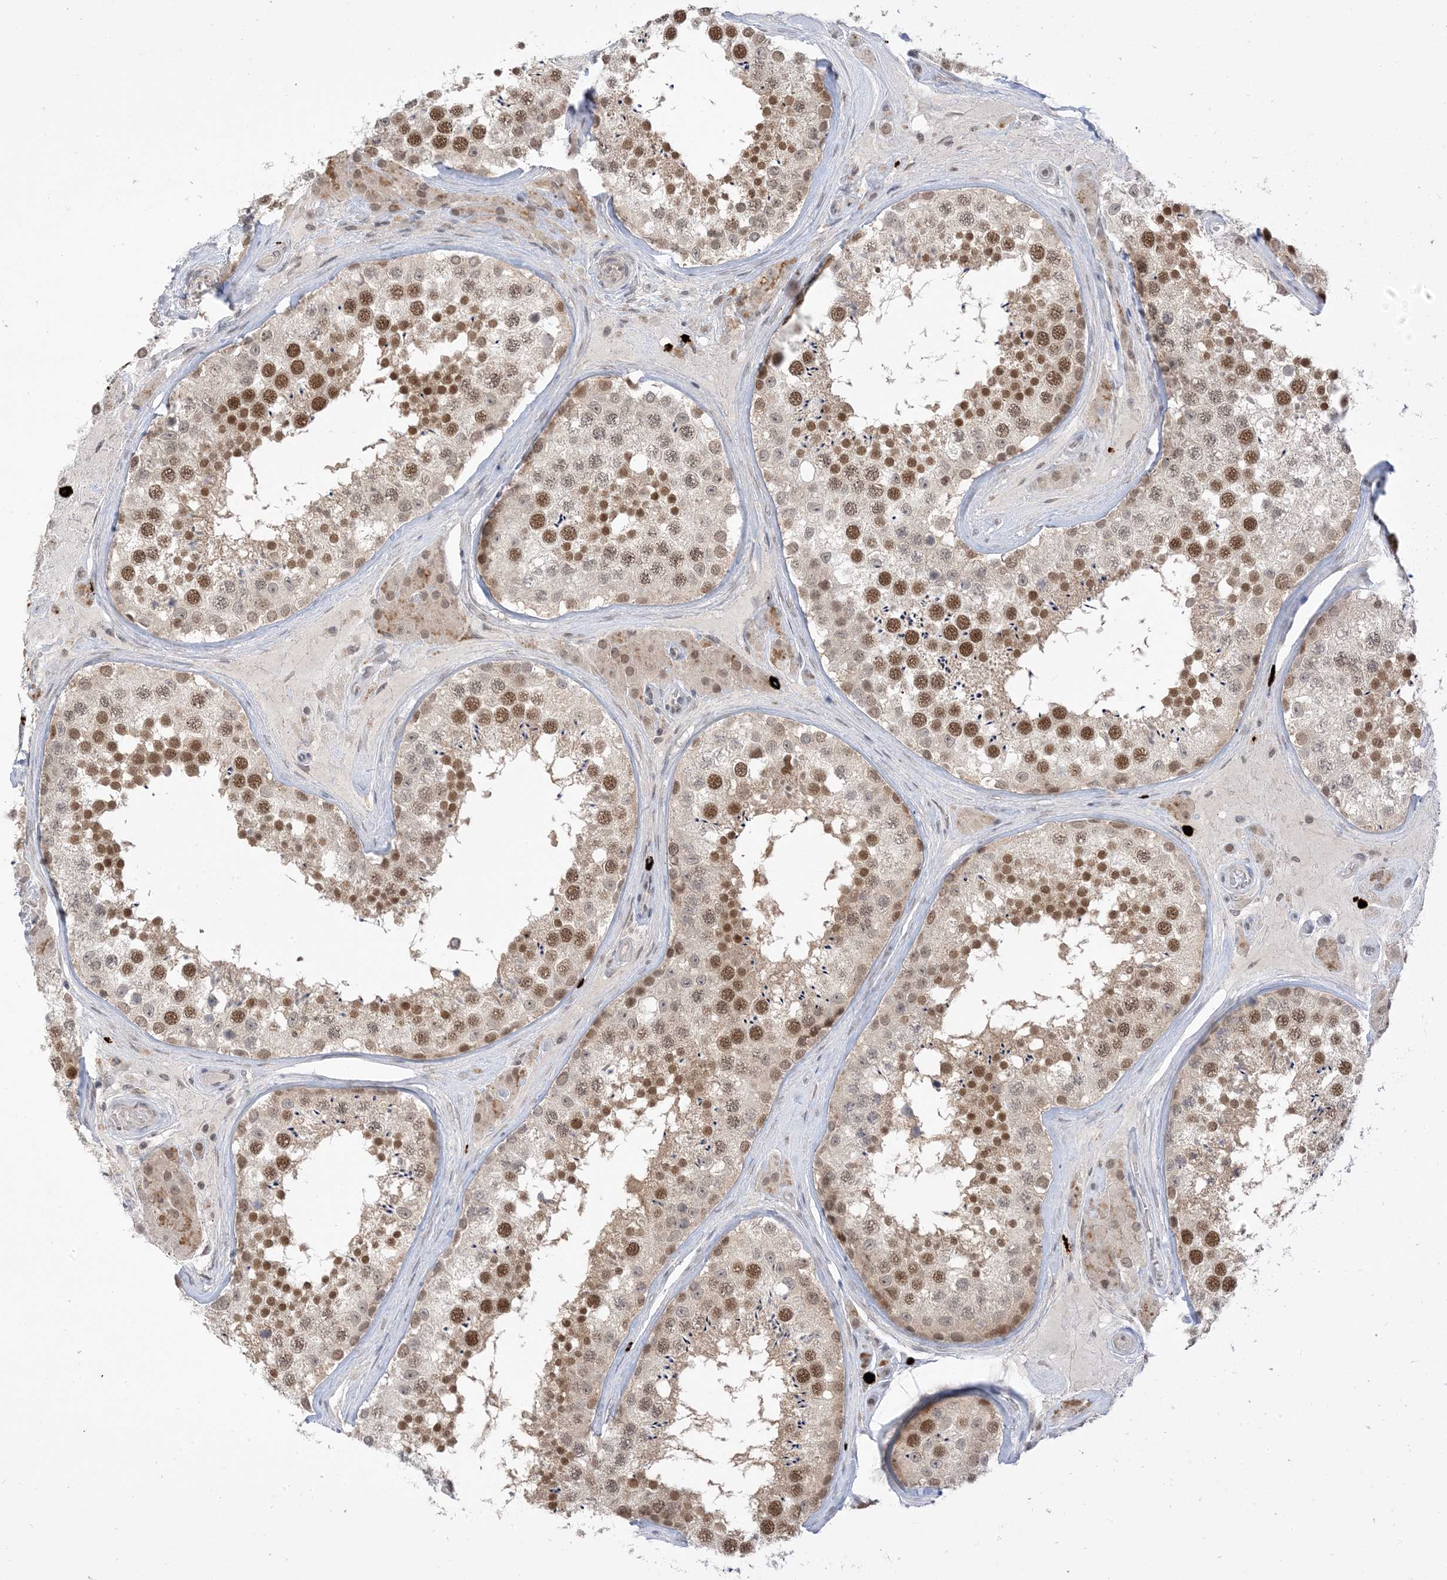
{"staining": {"intensity": "moderate", "quantity": ">75%", "location": "nuclear"}, "tissue": "testis", "cell_type": "Cells in seminiferous ducts", "image_type": "normal", "snomed": [{"axis": "morphology", "description": "Normal tissue, NOS"}, {"axis": "topography", "description": "Testis"}], "caption": "IHC photomicrograph of unremarkable testis: human testis stained using immunohistochemistry (IHC) shows medium levels of moderate protein expression localized specifically in the nuclear of cells in seminiferous ducts, appearing as a nuclear brown color.", "gene": "RANBP9", "patient": {"sex": "male", "age": 46}}